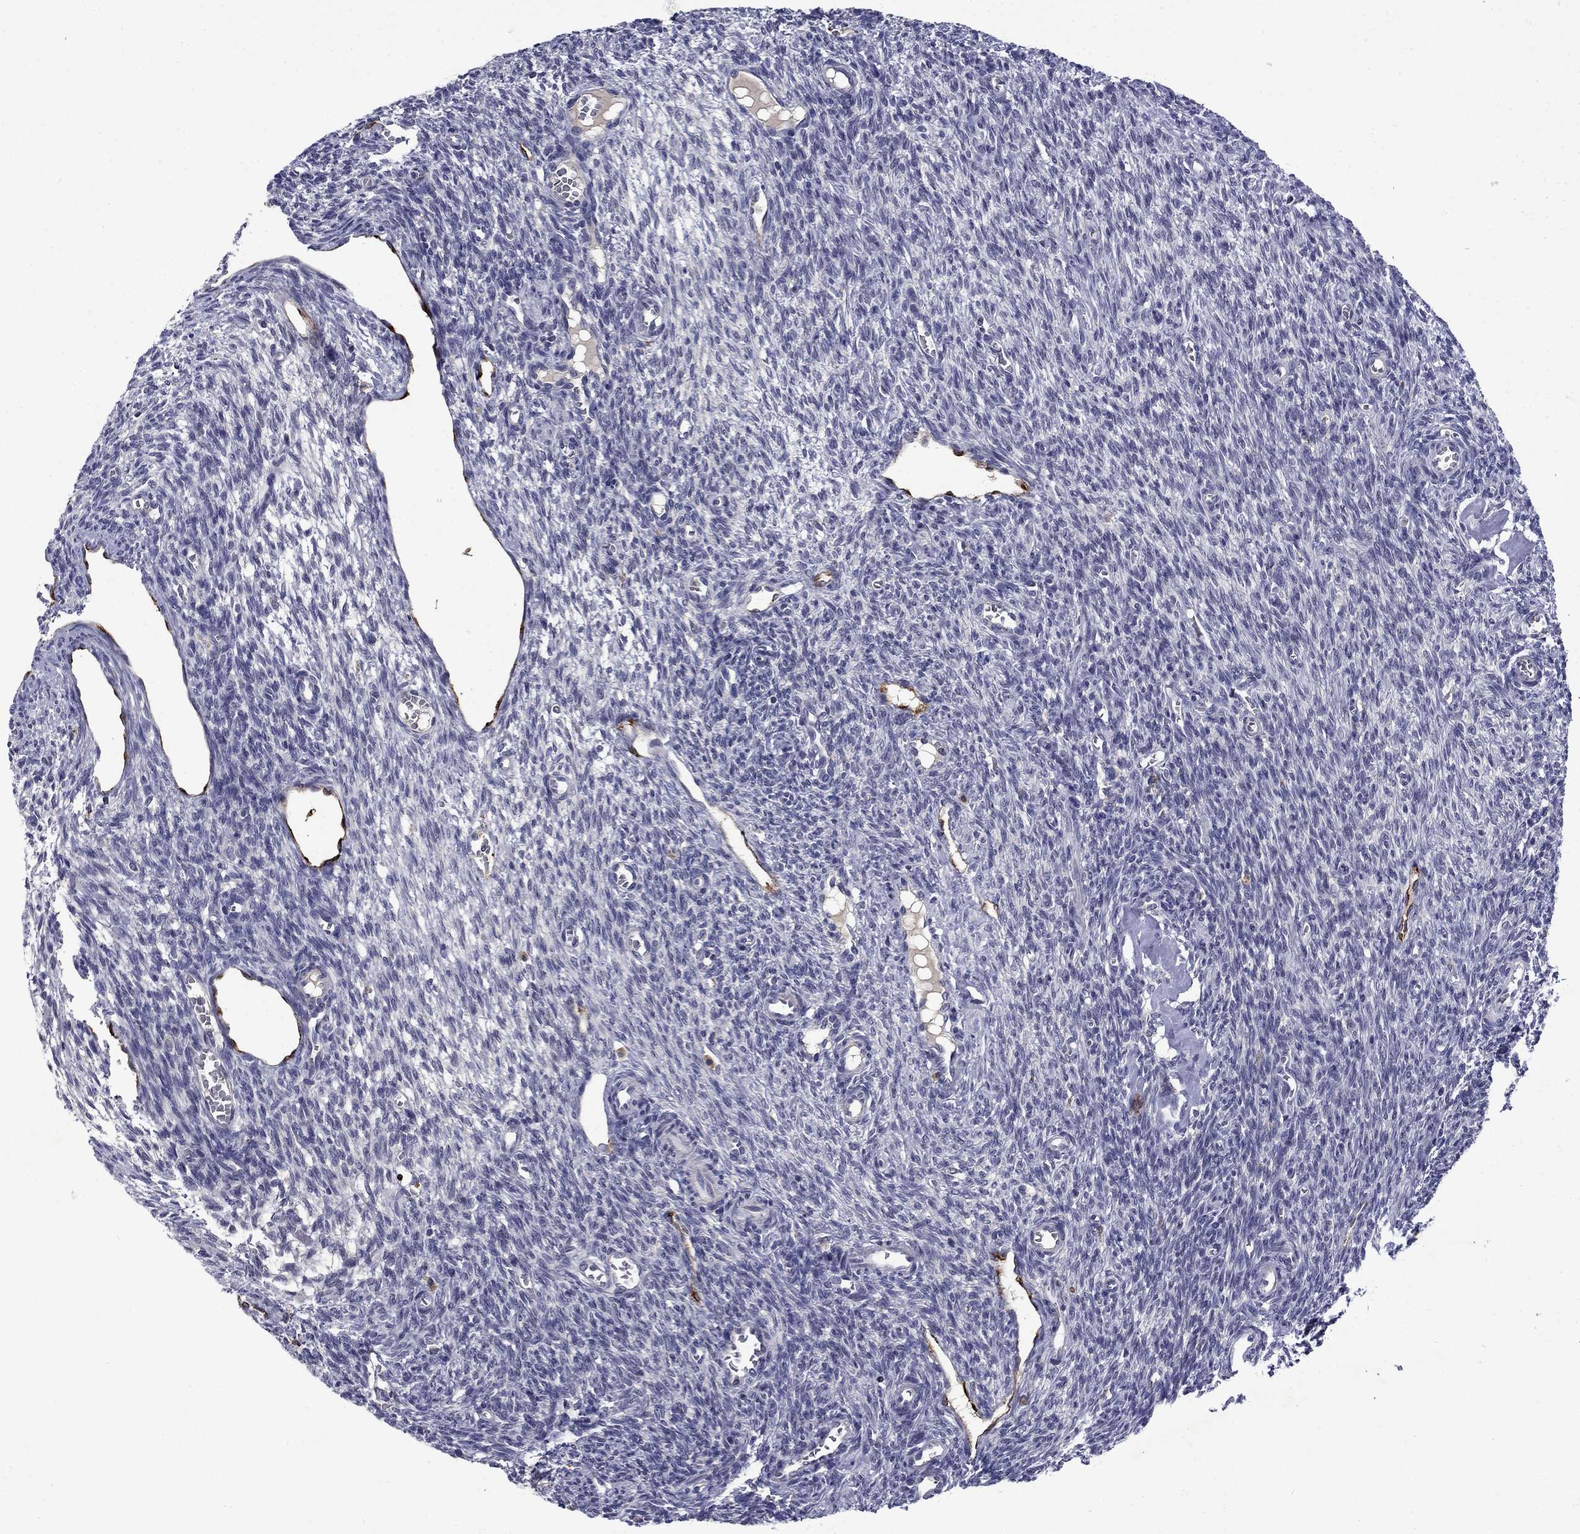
{"staining": {"intensity": "negative", "quantity": "none", "location": "none"}, "tissue": "ovary", "cell_type": "Ovarian stroma cells", "image_type": "normal", "snomed": [{"axis": "morphology", "description": "Normal tissue, NOS"}, {"axis": "topography", "description": "Ovary"}], "caption": "Ovarian stroma cells show no significant staining in unremarkable ovary. (DAB immunohistochemistry (IHC) with hematoxylin counter stain).", "gene": "STAB2", "patient": {"sex": "female", "age": 27}}